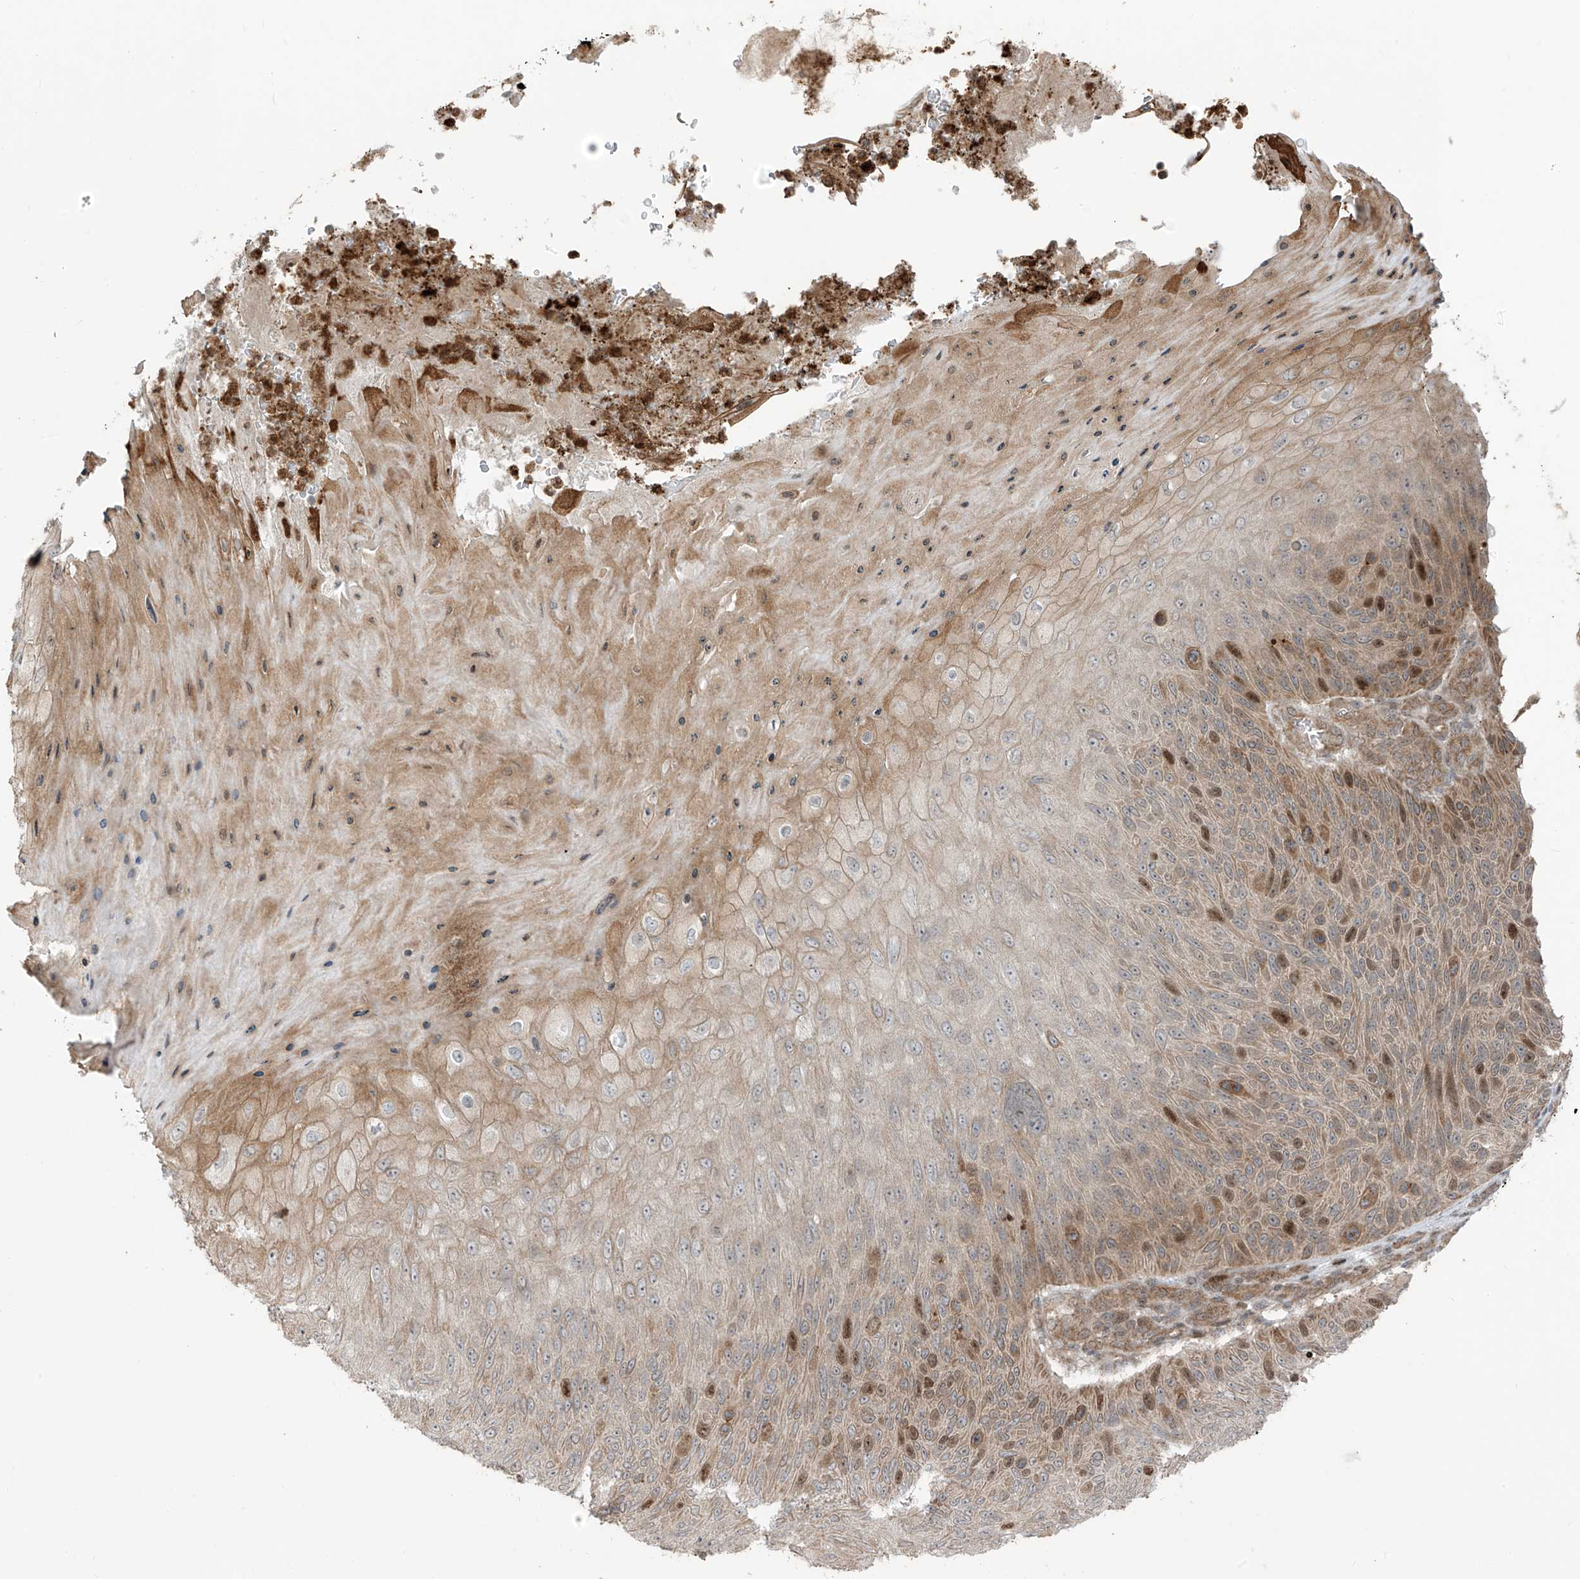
{"staining": {"intensity": "moderate", "quantity": "25%-75%", "location": "cytoplasmic/membranous,nuclear"}, "tissue": "skin cancer", "cell_type": "Tumor cells", "image_type": "cancer", "snomed": [{"axis": "morphology", "description": "Squamous cell carcinoma, NOS"}, {"axis": "topography", "description": "Skin"}], "caption": "This photomicrograph exhibits immunohistochemistry (IHC) staining of skin cancer (squamous cell carcinoma), with medium moderate cytoplasmic/membranous and nuclear staining in approximately 25%-75% of tumor cells.", "gene": "PDE11A", "patient": {"sex": "female", "age": 88}}